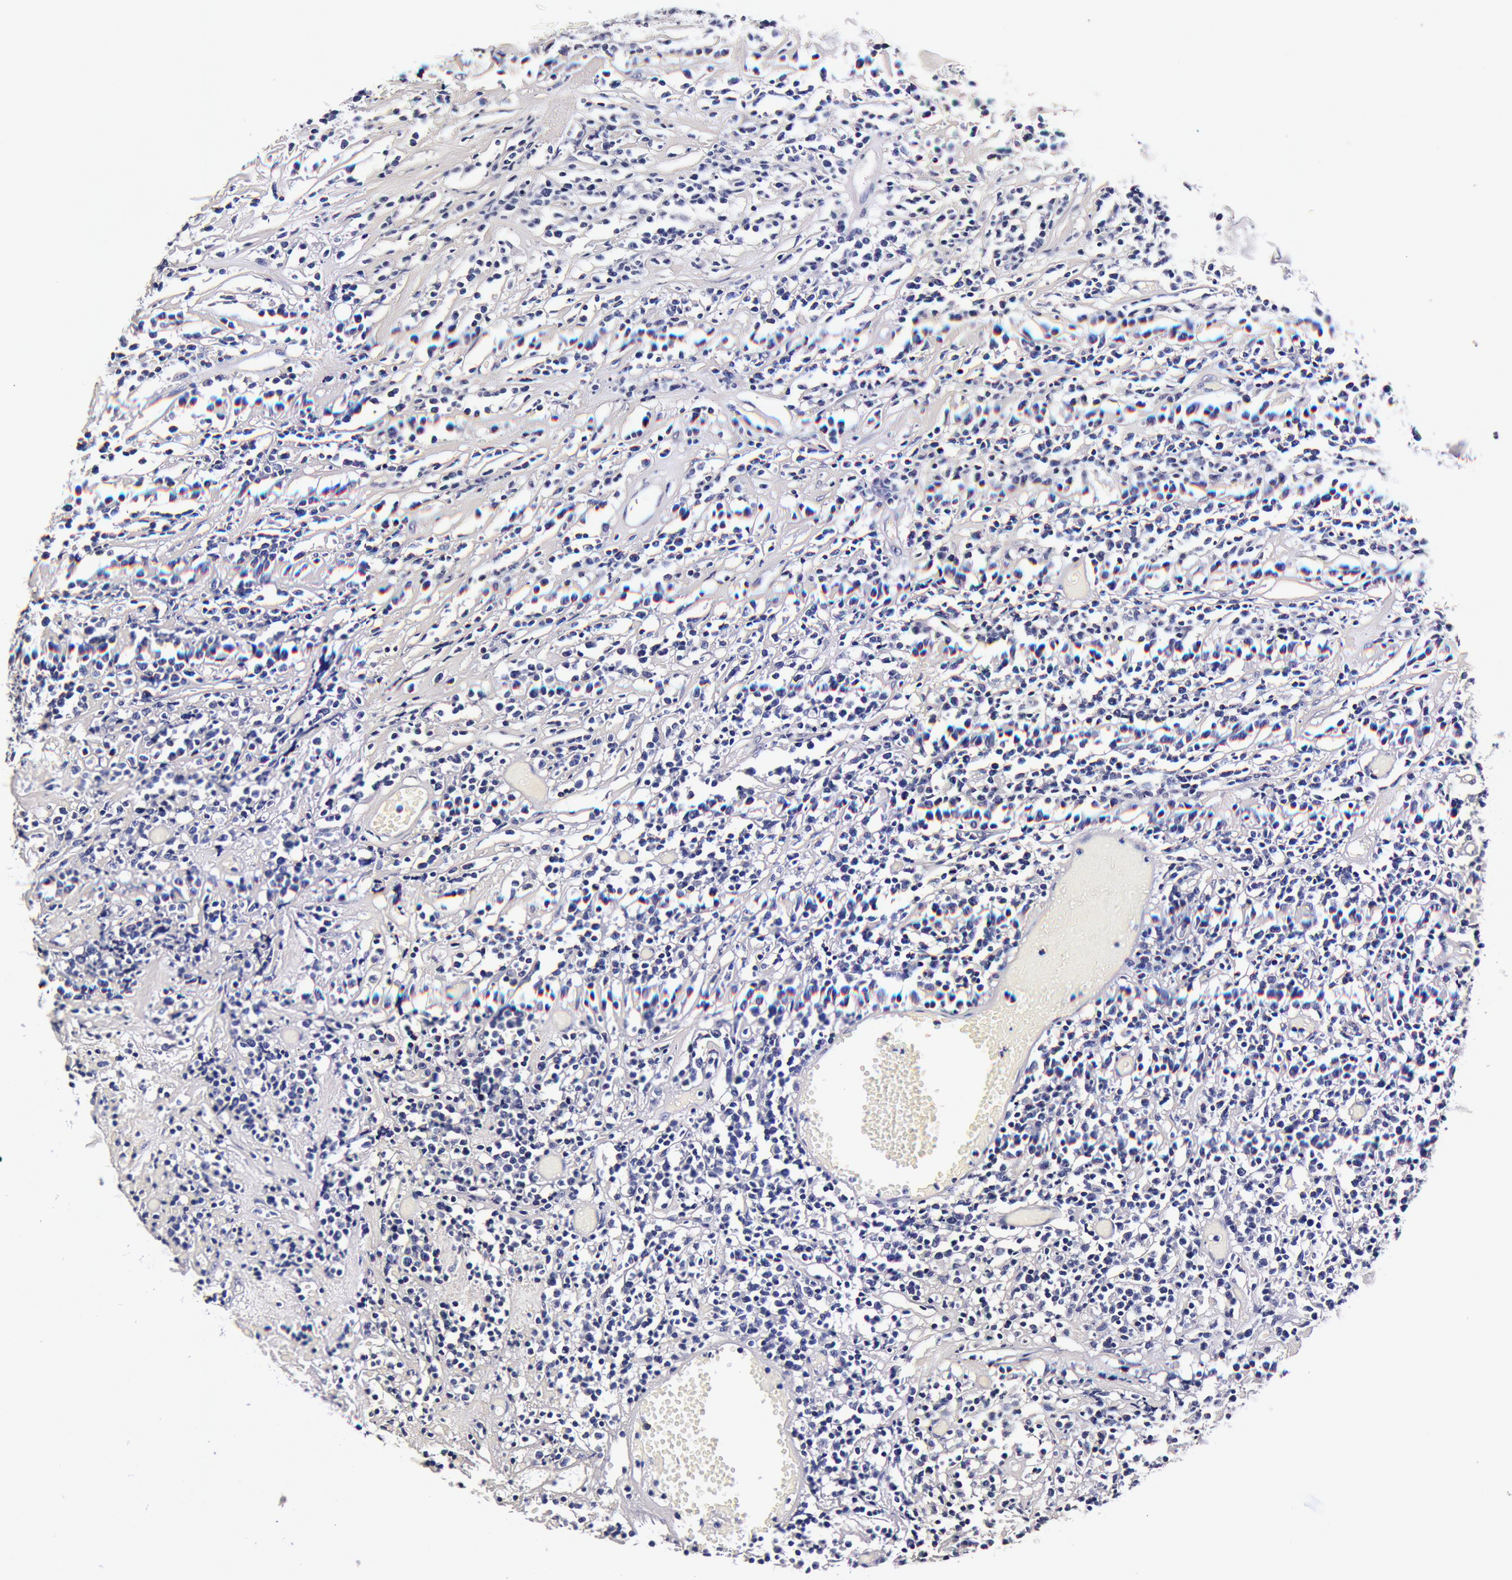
{"staining": {"intensity": "negative", "quantity": "none", "location": "none"}, "tissue": "lymphoma", "cell_type": "Tumor cells", "image_type": "cancer", "snomed": [{"axis": "morphology", "description": "Malignant lymphoma, non-Hodgkin's type, High grade"}, {"axis": "topography", "description": "Colon"}], "caption": "The image reveals no significant positivity in tumor cells of lymphoma.", "gene": "CCDC22", "patient": {"sex": "male", "age": 82}}